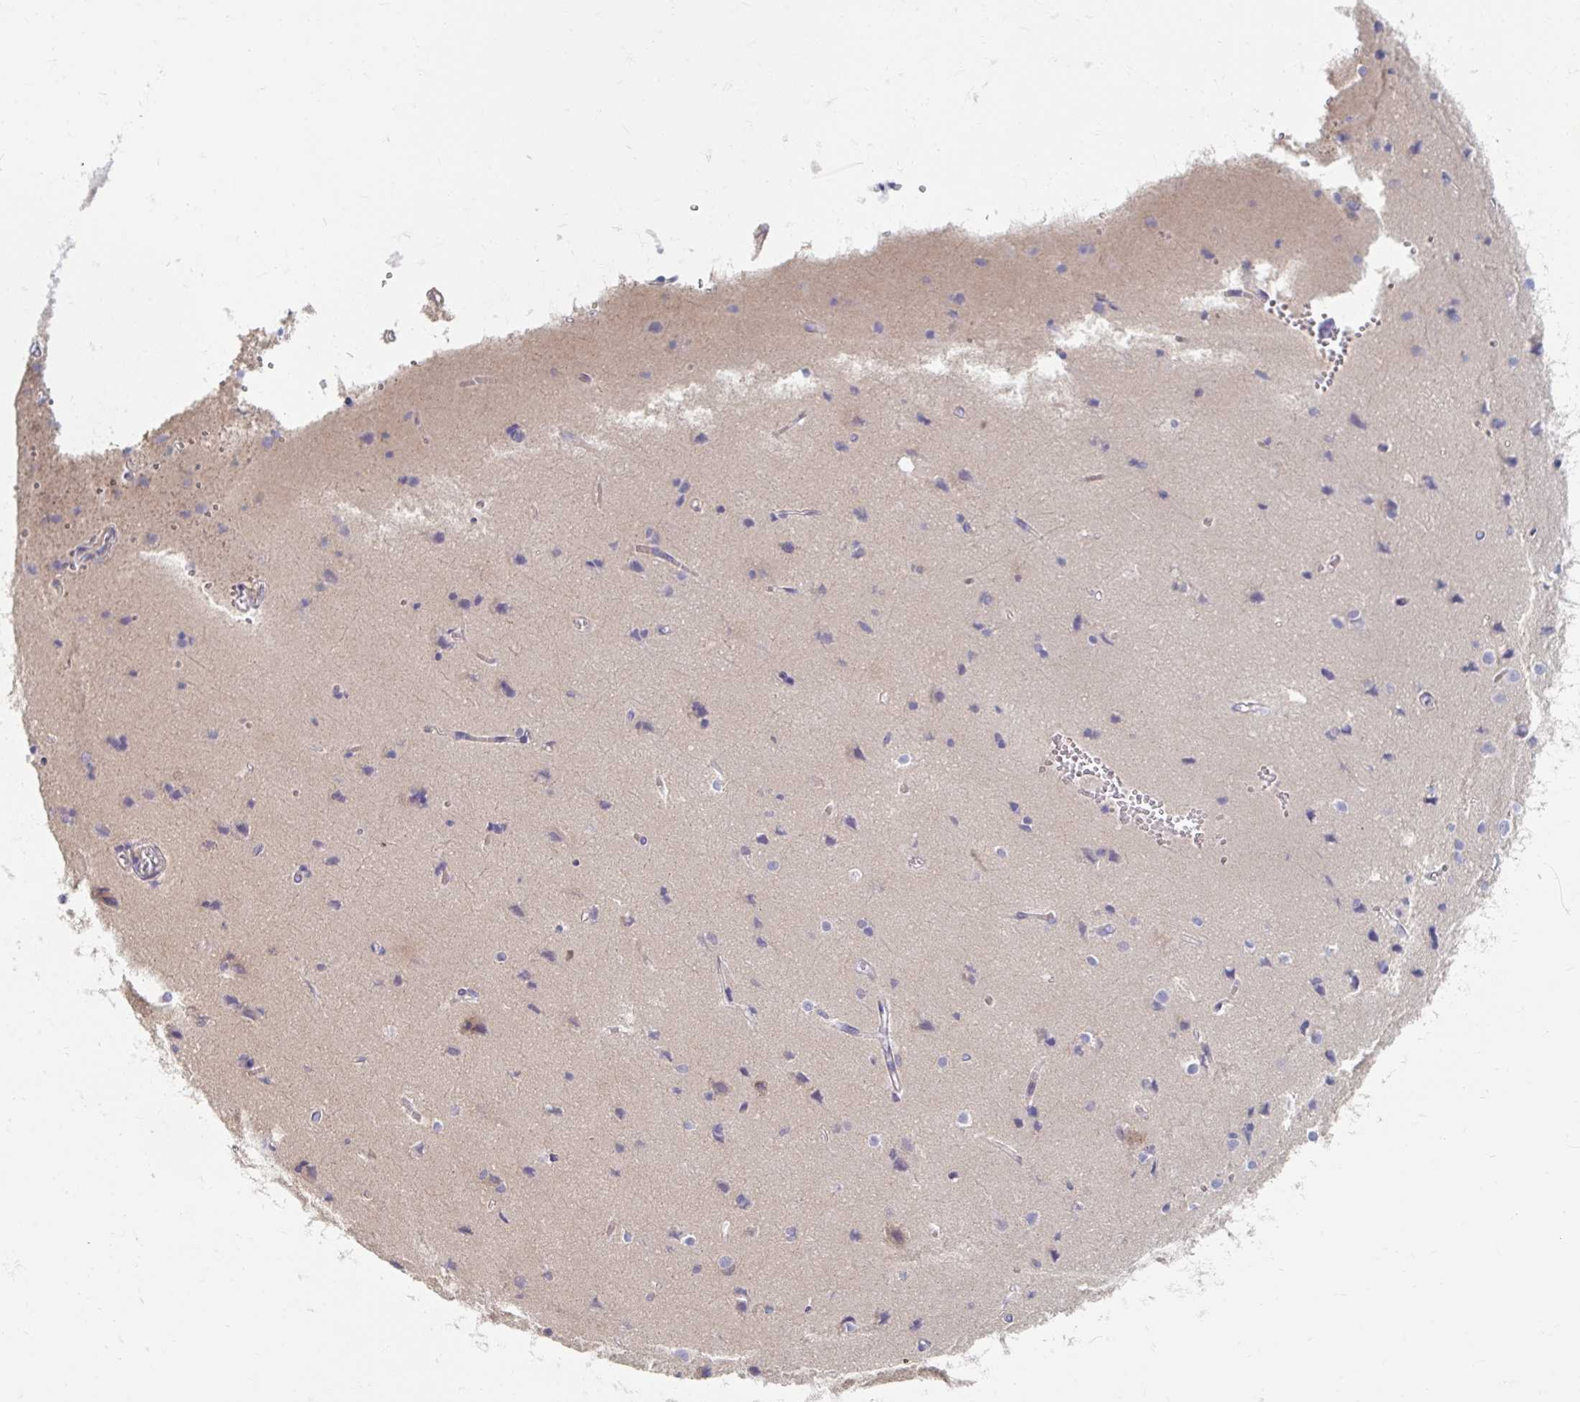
{"staining": {"intensity": "weak", "quantity": "25%-75%", "location": "cytoplasmic/membranous"}, "tissue": "cerebral cortex", "cell_type": "Endothelial cells", "image_type": "normal", "snomed": [{"axis": "morphology", "description": "Normal tissue, NOS"}, {"axis": "topography", "description": "Cerebral cortex"}], "caption": "Cerebral cortex stained with a brown dye displays weak cytoplasmic/membranous positive positivity in about 25%-75% of endothelial cells.", "gene": "MYLK2", "patient": {"sex": "male", "age": 37}}